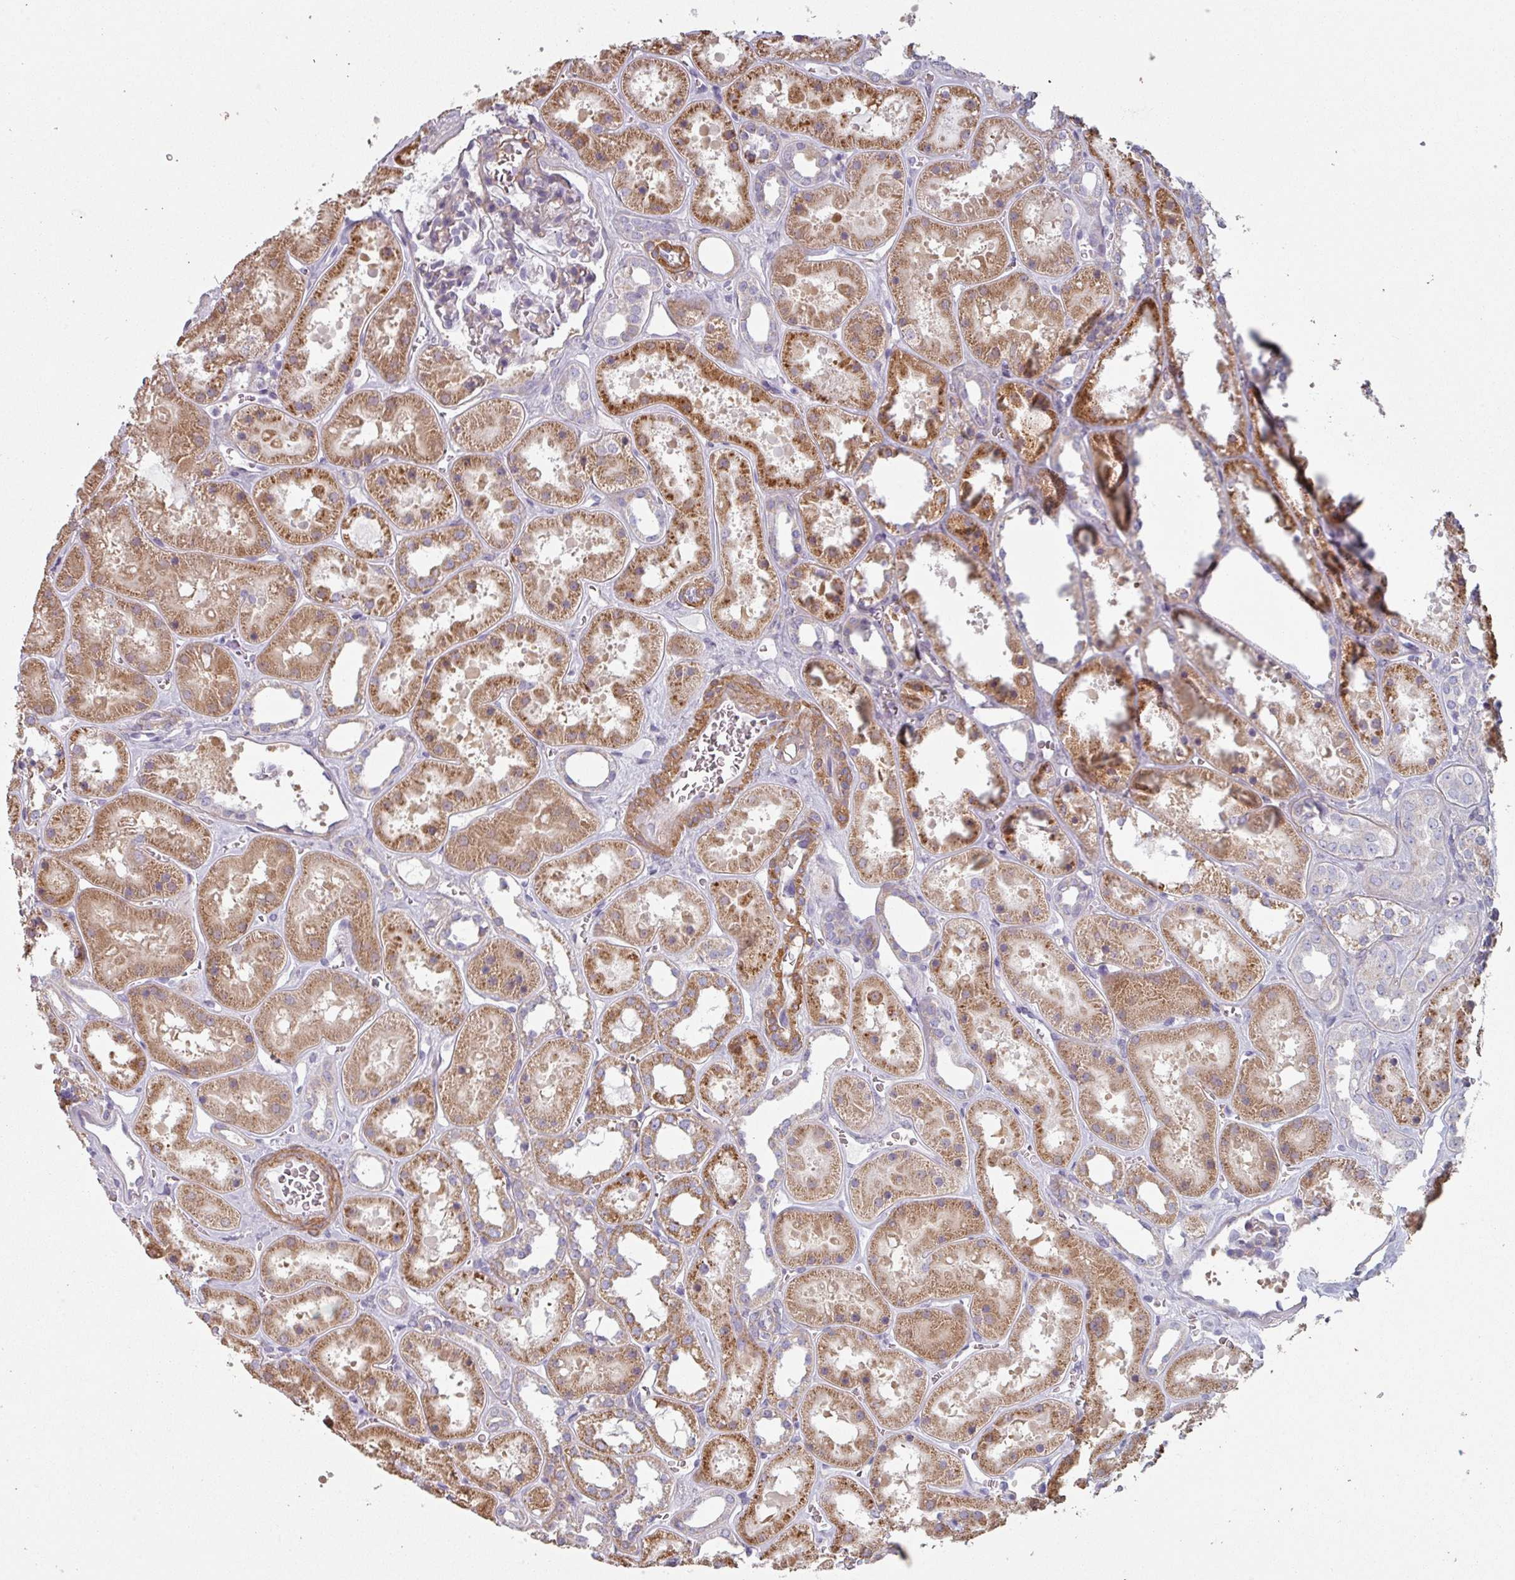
{"staining": {"intensity": "negative", "quantity": "none", "location": "none"}, "tissue": "kidney", "cell_type": "Cells in glomeruli", "image_type": "normal", "snomed": [{"axis": "morphology", "description": "Normal tissue, NOS"}, {"axis": "topography", "description": "Kidney"}], "caption": "This is a image of IHC staining of benign kidney, which shows no positivity in cells in glomeruli.", "gene": "GSTA1", "patient": {"sex": "female", "age": 41}}